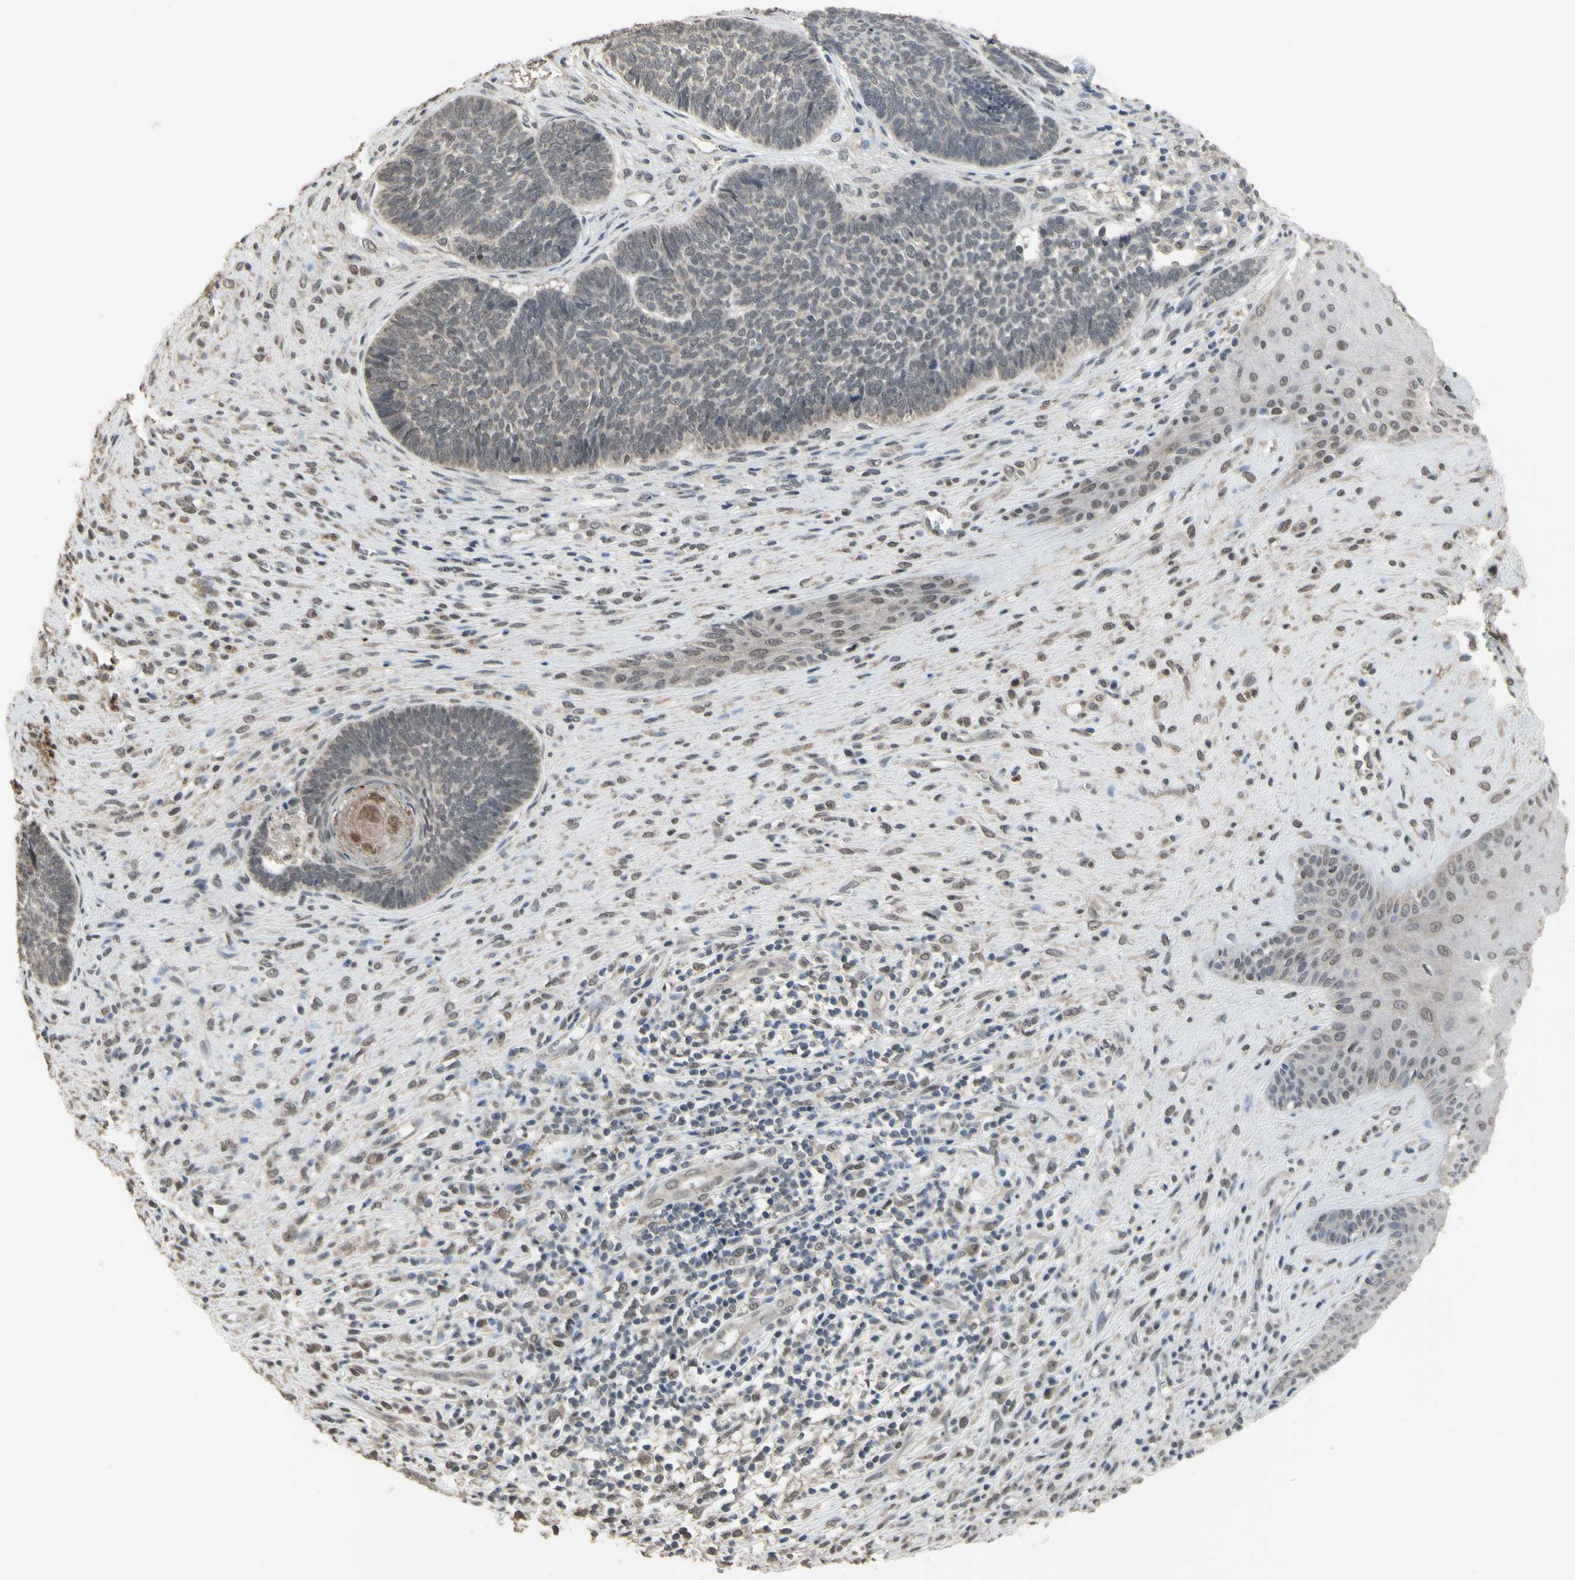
{"staining": {"intensity": "weak", "quantity": "<25%", "location": "nuclear"}, "tissue": "skin cancer", "cell_type": "Tumor cells", "image_type": "cancer", "snomed": [{"axis": "morphology", "description": "Basal cell carcinoma"}, {"axis": "topography", "description": "Skin"}], "caption": "Immunohistochemical staining of human skin cancer demonstrates no significant expression in tumor cells.", "gene": "ZNF174", "patient": {"sex": "male", "age": 84}}